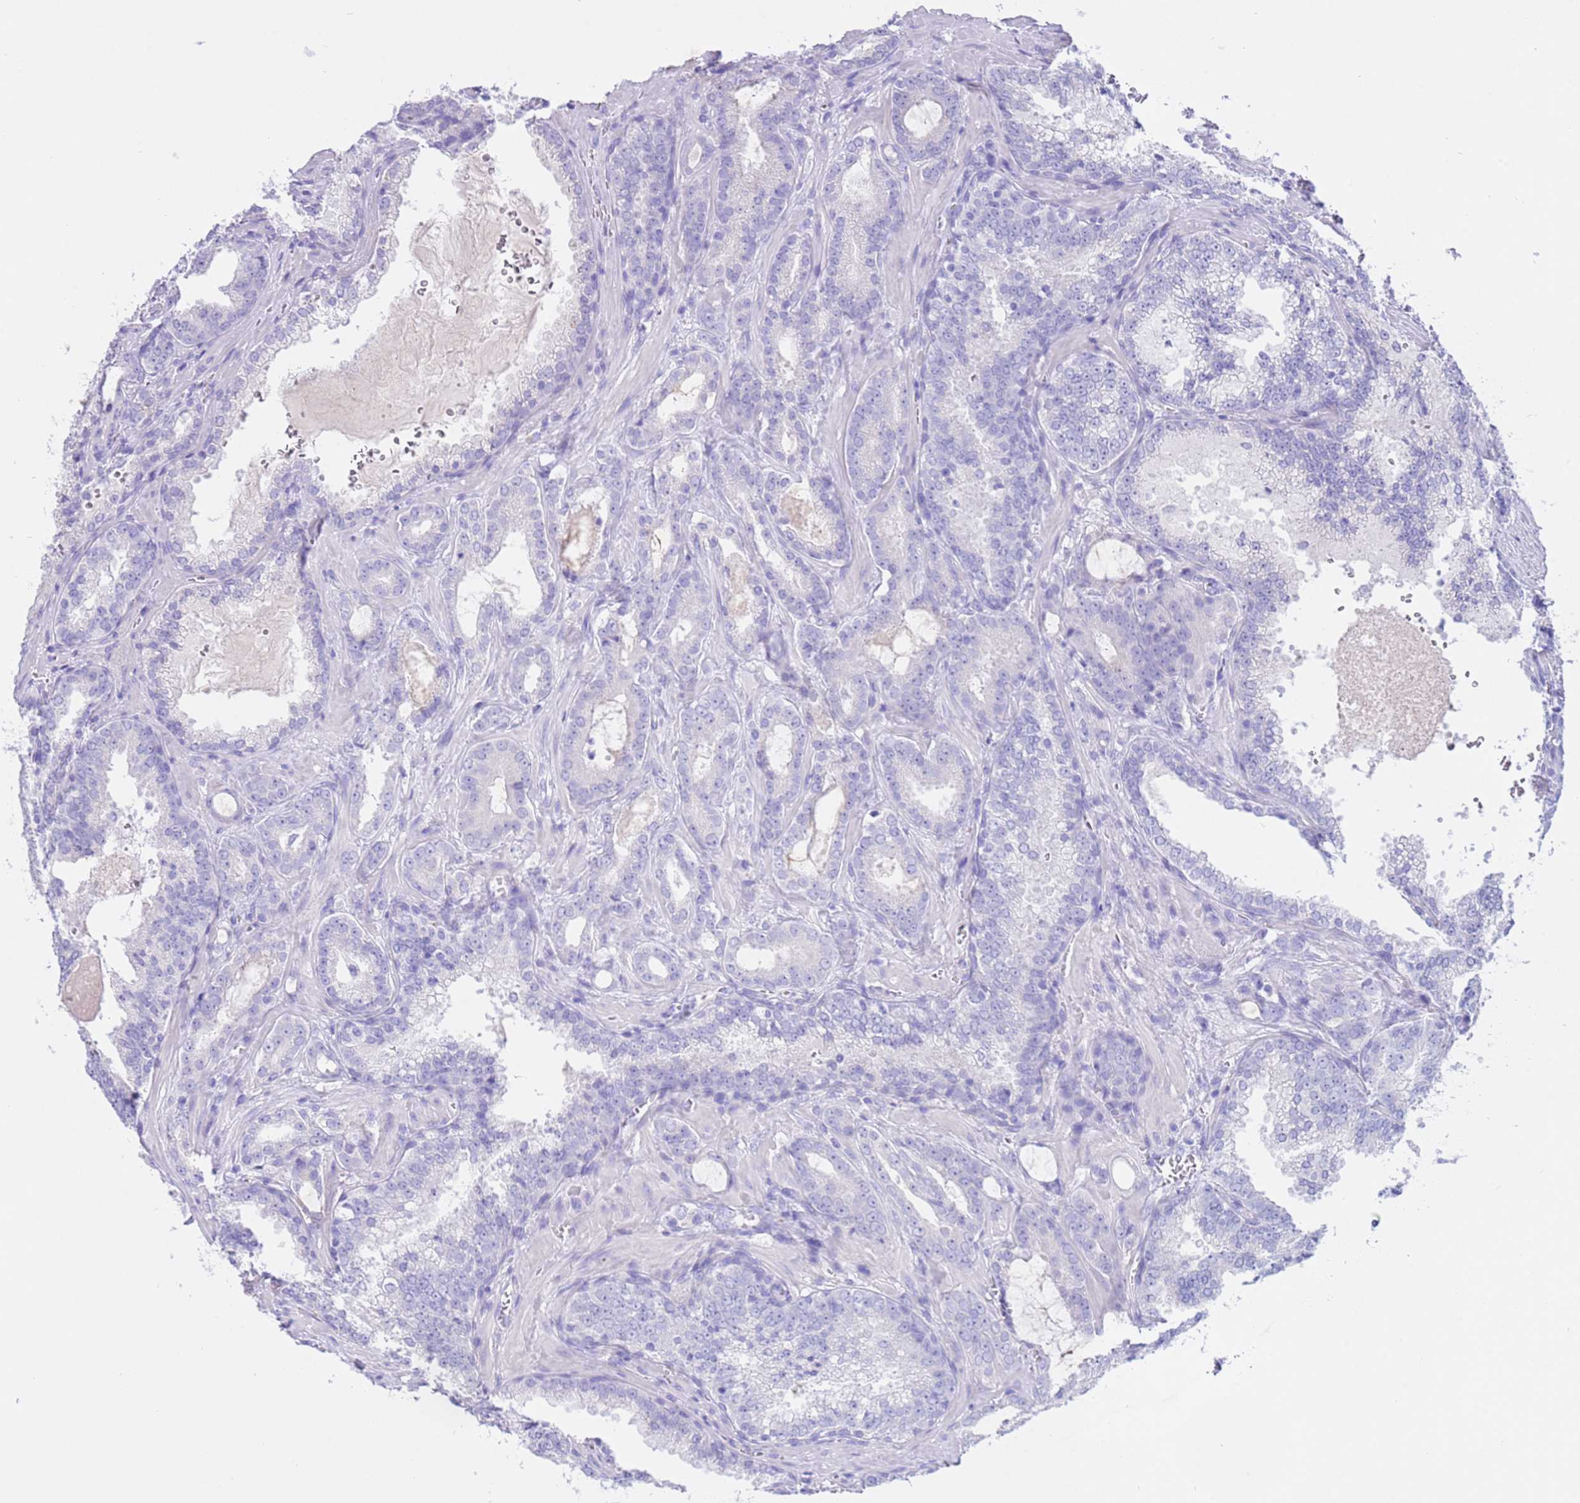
{"staining": {"intensity": "negative", "quantity": "none", "location": "none"}, "tissue": "prostate cancer", "cell_type": "Tumor cells", "image_type": "cancer", "snomed": [{"axis": "morphology", "description": "Adenocarcinoma, High grade"}, {"axis": "topography", "description": "Prostate"}], "caption": "IHC of prostate cancer exhibits no expression in tumor cells.", "gene": "CPB1", "patient": {"sex": "male", "age": 72}}